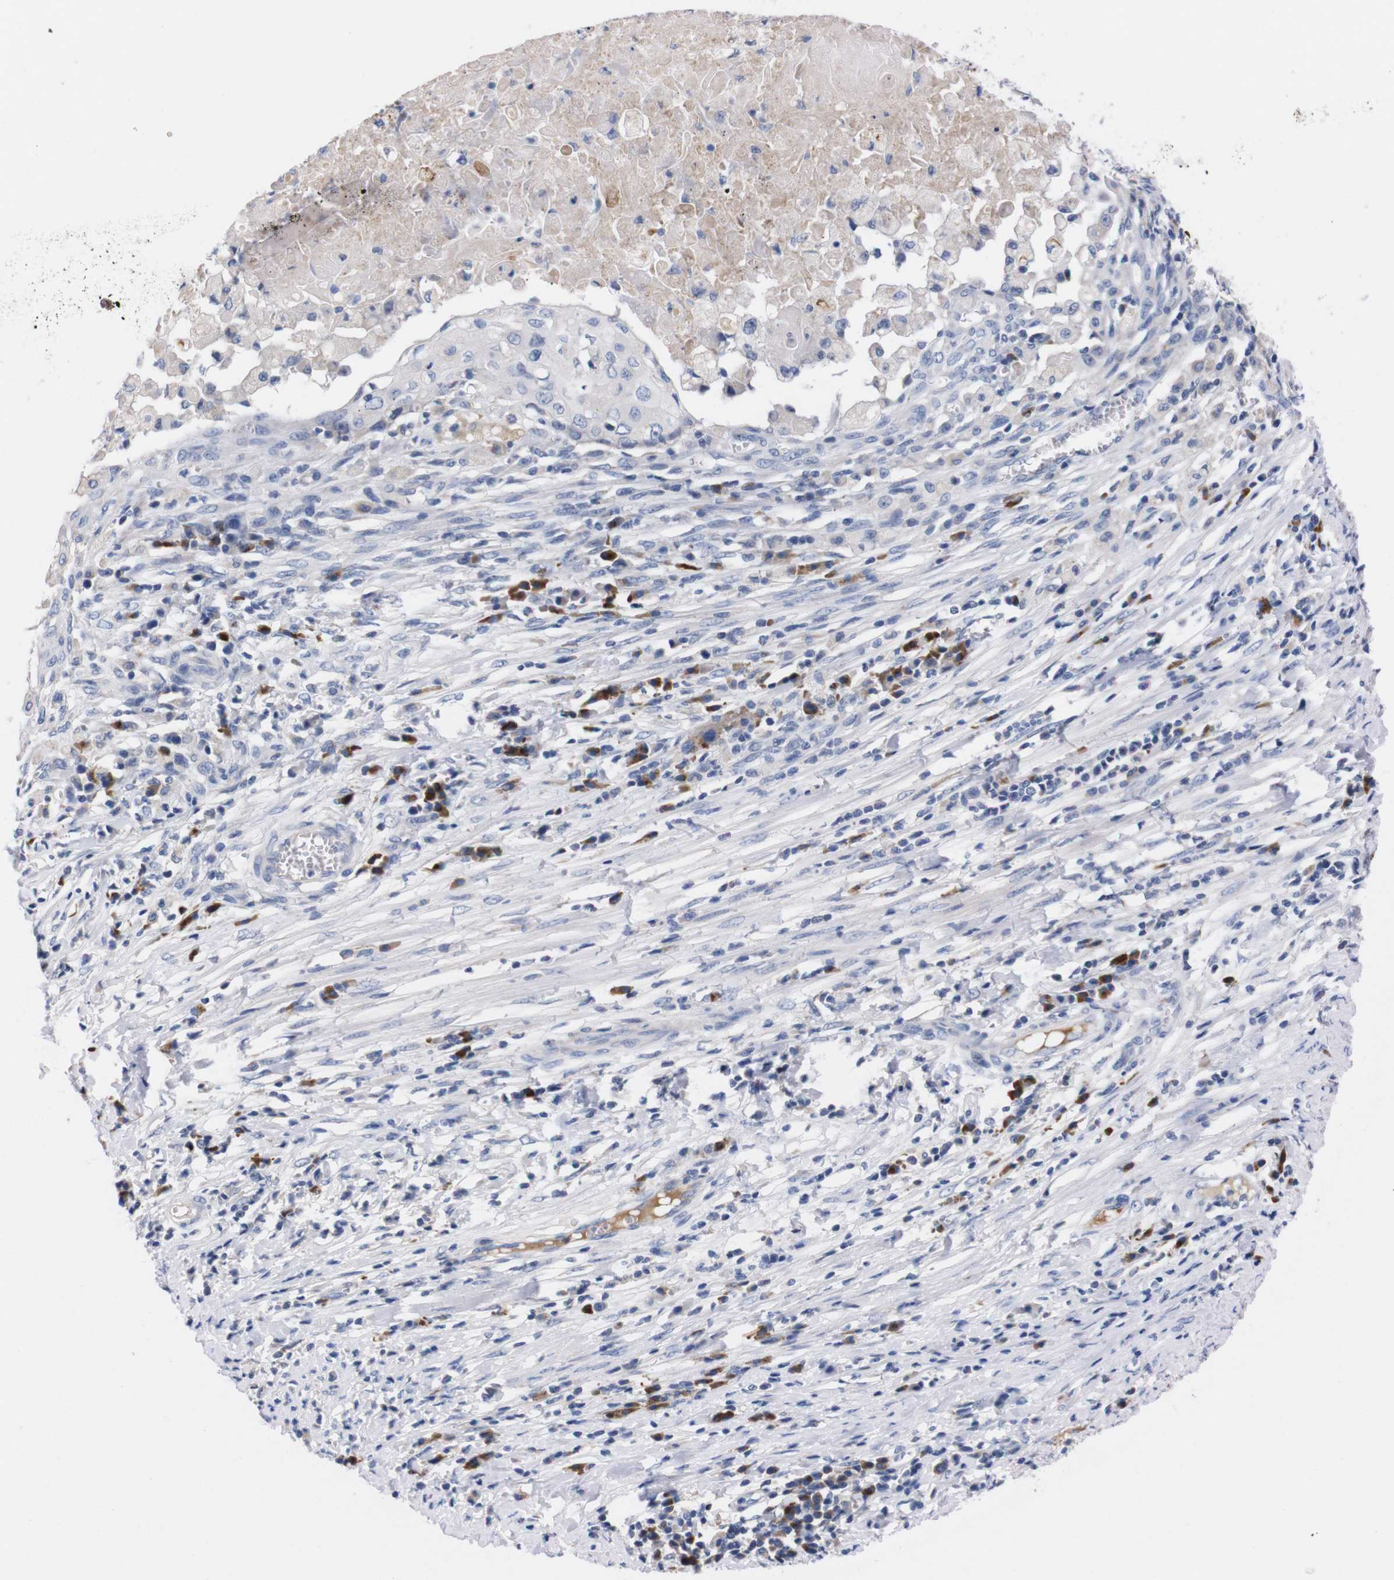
{"staining": {"intensity": "negative", "quantity": "none", "location": "none"}, "tissue": "cervical cancer", "cell_type": "Tumor cells", "image_type": "cancer", "snomed": [{"axis": "morphology", "description": "Squamous cell carcinoma, NOS"}, {"axis": "topography", "description": "Cervix"}], "caption": "There is no significant expression in tumor cells of cervical squamous cell carcinoma.", "gene": "FAM210A", "patient": {"sex": "female", "age": 39}}